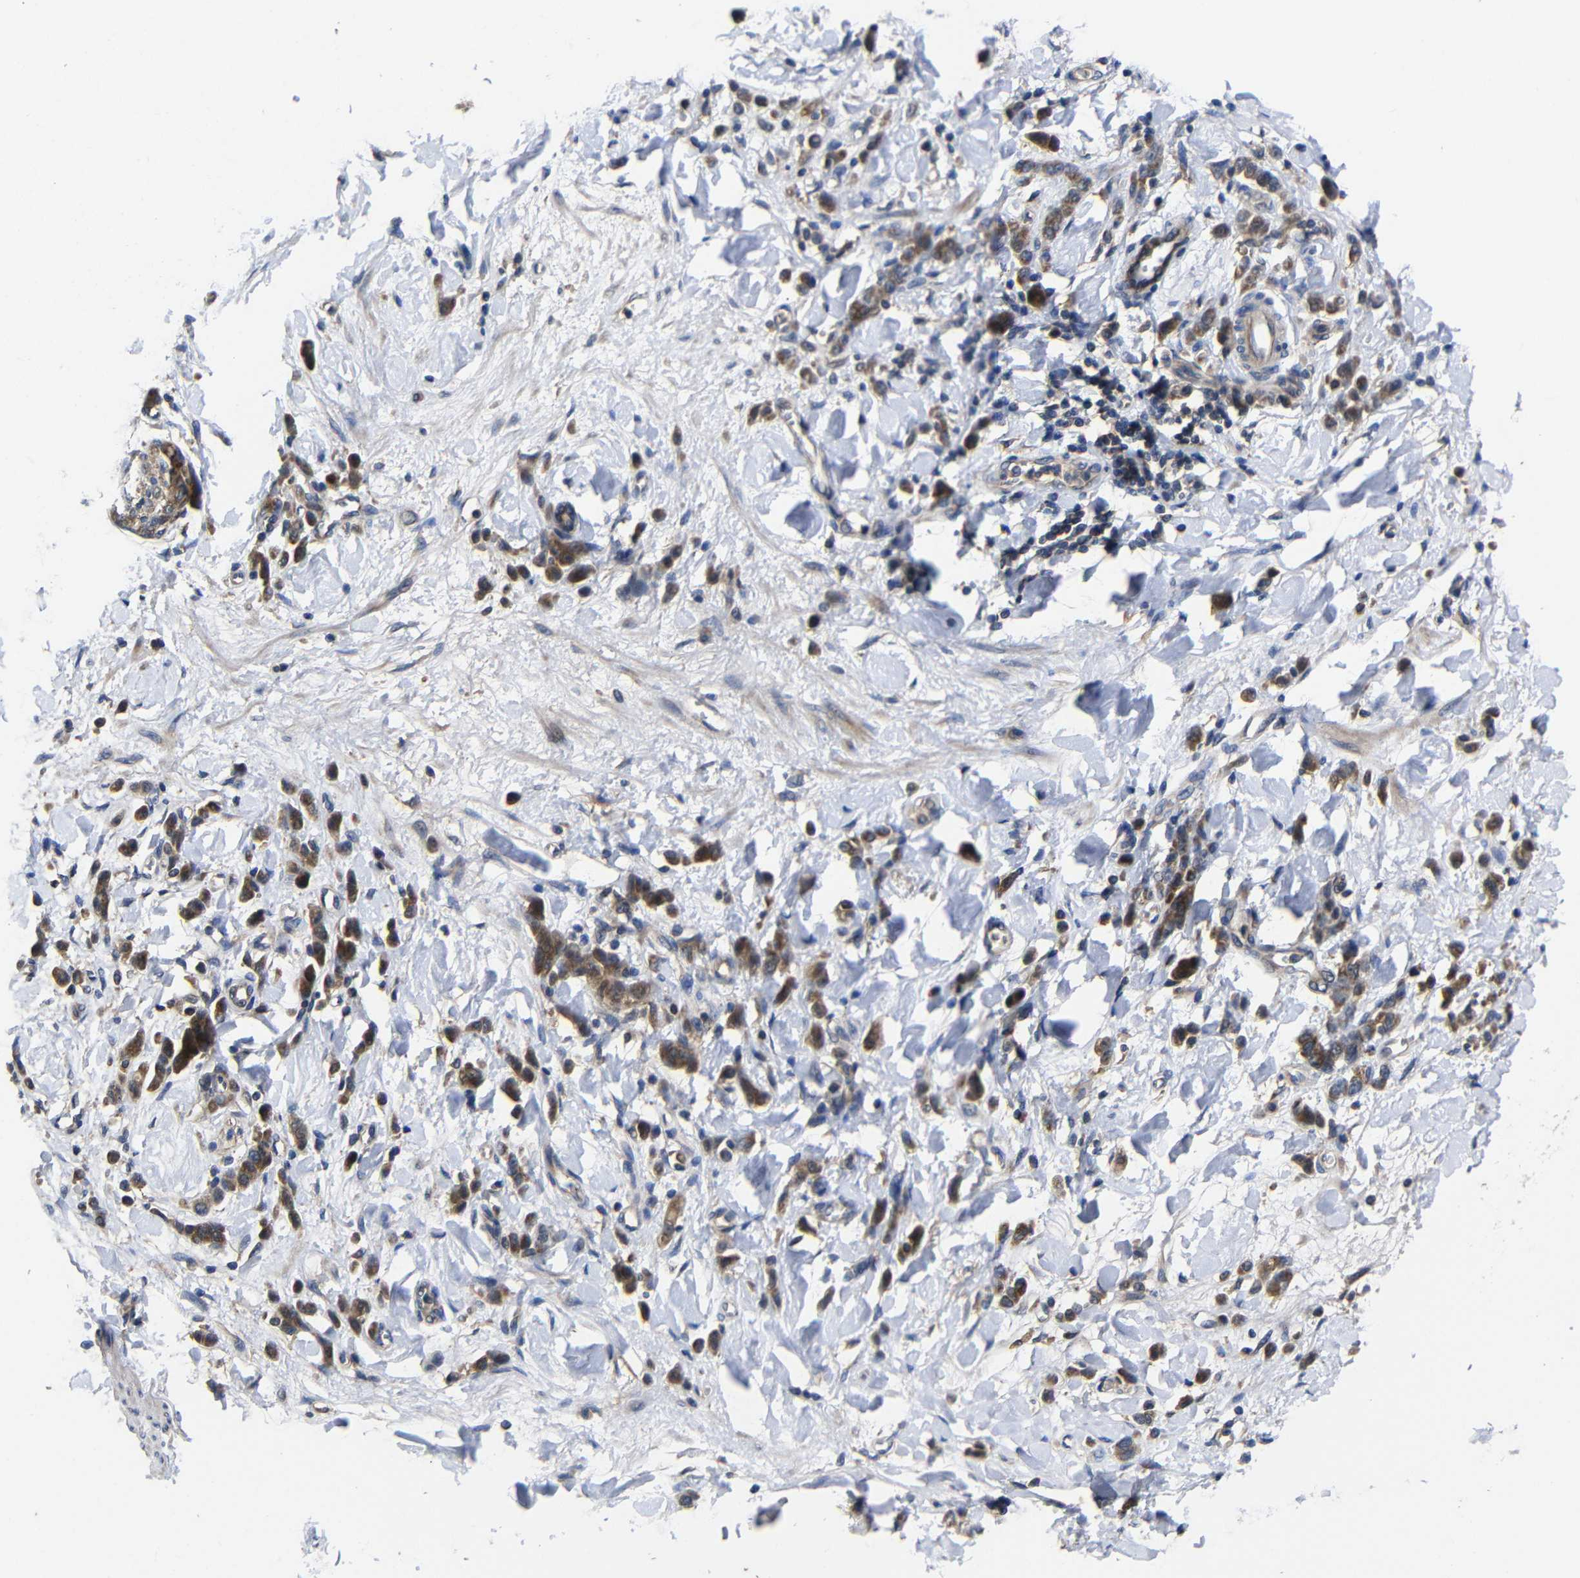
{"staining": {"intensity": "moderate", "quantity": ">75%", "location": "cytoplasmic/membranous"}, "tissue": "stomach cancer", "cell_type": "Tumor cells", "image_type": "cancer", "snomed": [{"axis": "morphology", "description": "Normal tissue, NOS"}, {"axis": "morphology", "description": "Adenocarcinoma, NOS"}, {"axis": "topography", "description": "Stomach"}], "caption": "A histopathology image of stomach adenocarcinoma stained for a protein exhibits moderate cytoplasmic/membranous brown staining in tumor cells.", "gene": "LPAR5", "patient": {"sex": "male", "age": 82}}